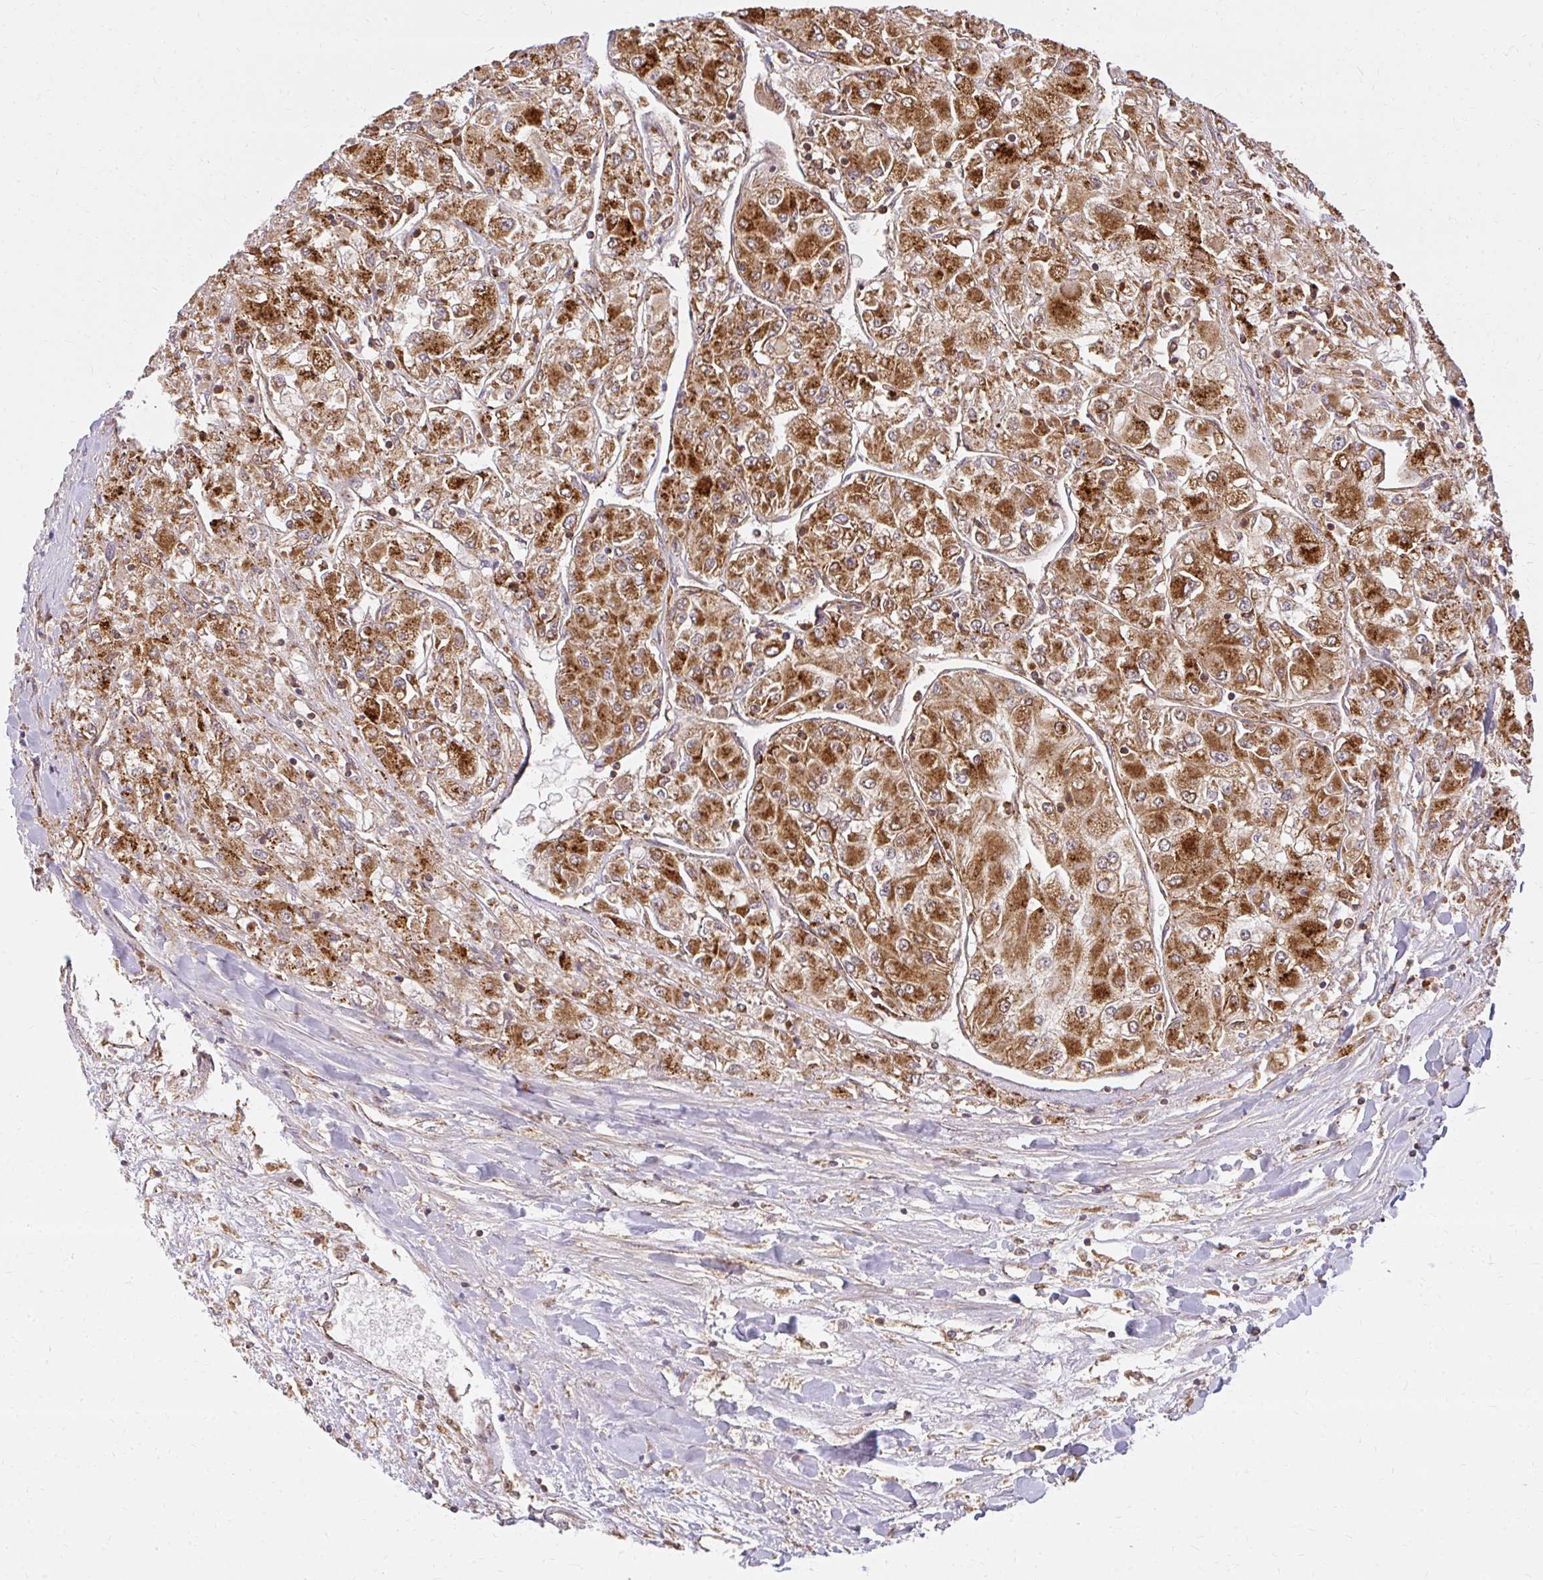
{"staining": {"intensity": "strong", "quantity": ">75%", "location": "cytoplasmic/membranous"}, "tissue": "renal cancer", "cell_type": "Tumor cells", "image_type": "cancer", "snomed": [{"axis": "morphology", "description": "Adenocarcinoma, NOS"}, {"axis": "topography", "description": "Kidney"}], "caption": "This is a micrograph of IHC staining of renal adenocarcinoma, which shows strong expression in the cytoplasmic/membranous of tumor cells.", "gene": "GNS", "patient": {"sex": "male", "age": 80}}